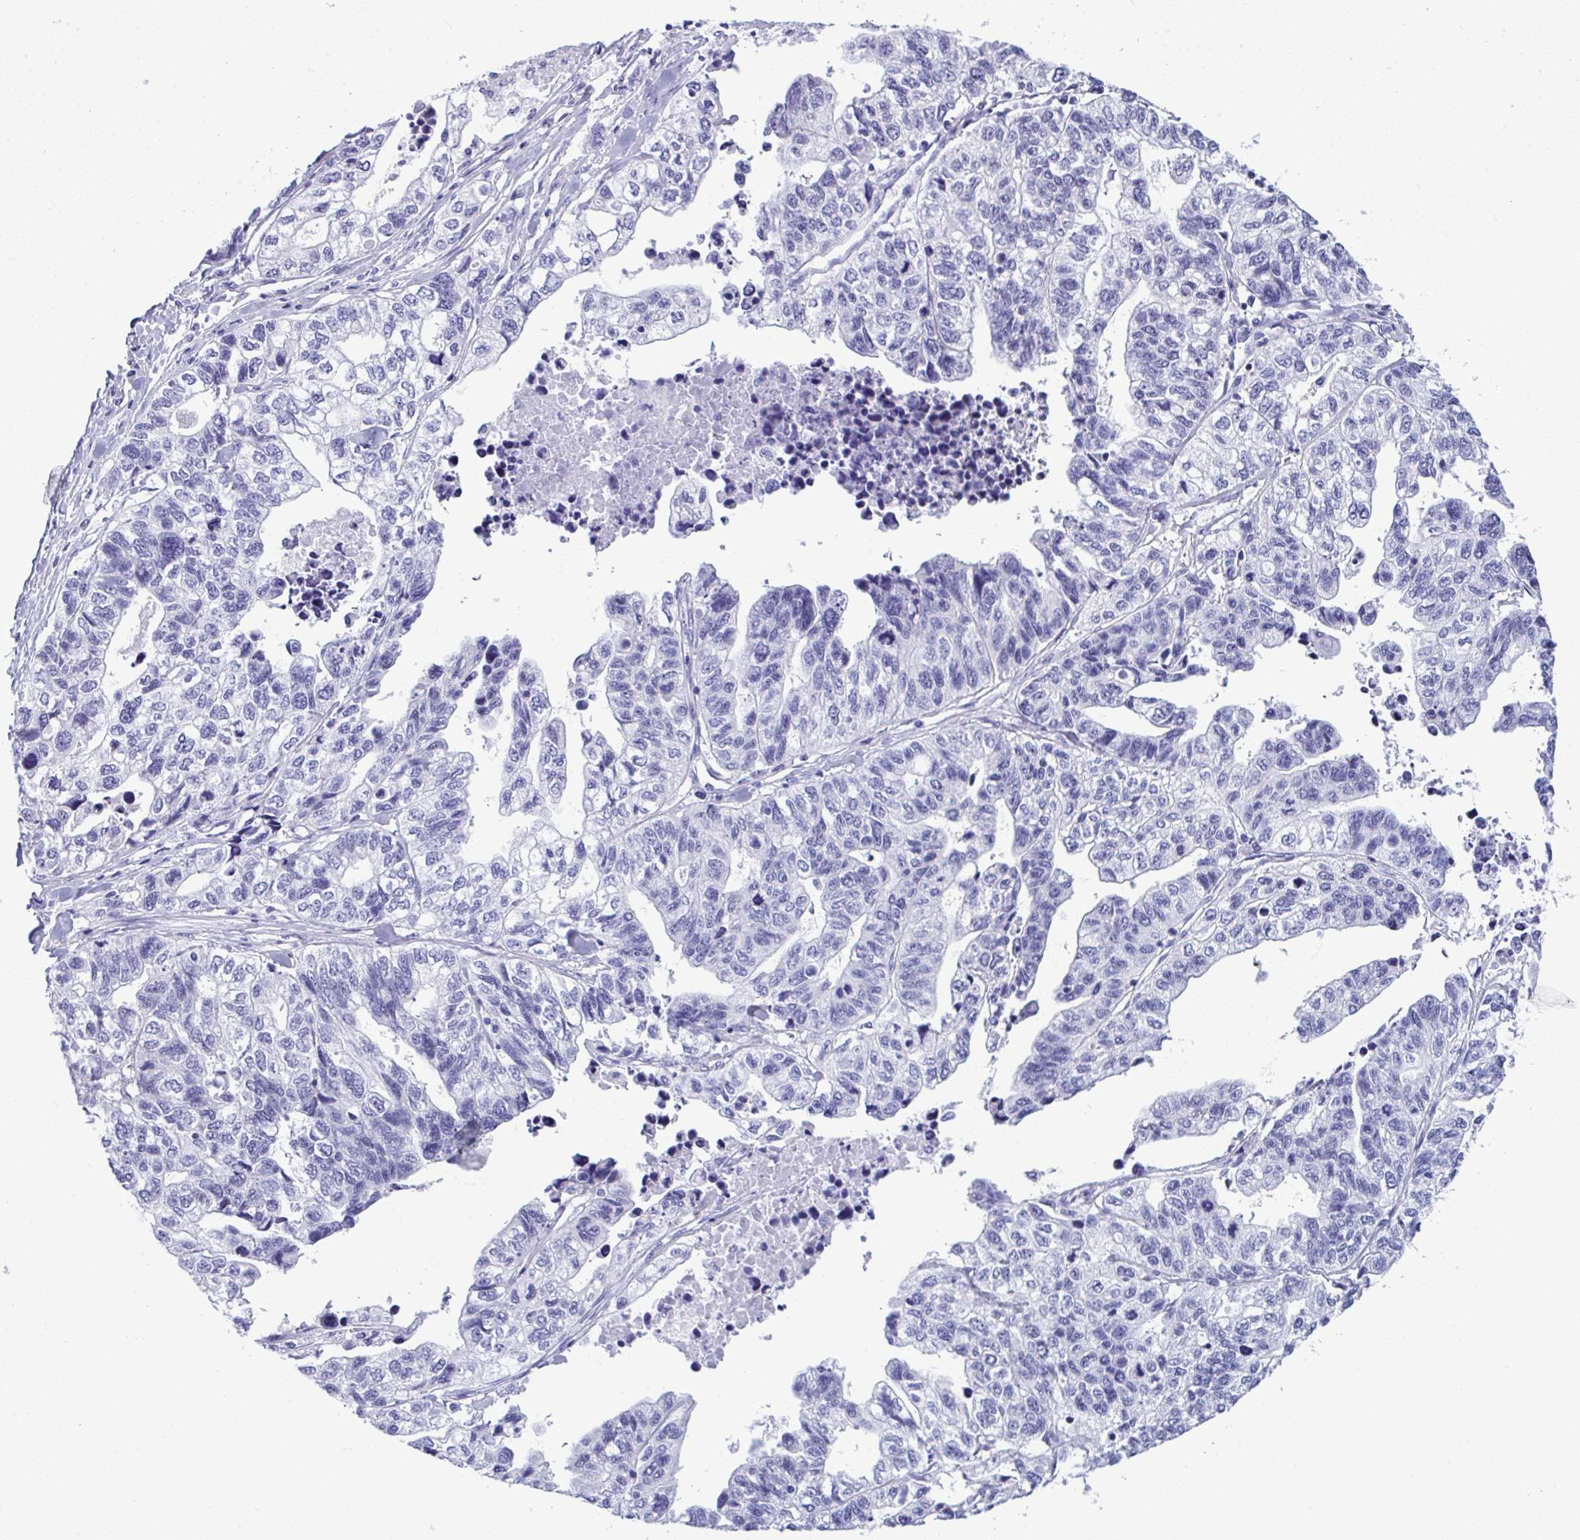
{"staining": {"intensity": "negative", "quantity": "none", "location": "none"}, "tissue": "stomach cancer", "cell_type": "Tumor cells", "image_type": "cancer", "snomed": [{"axis": "morphology", "description": "Adenocarcinoma, NOS"}, {"axis": "topography", "description": "Stomach, upper"}], "caption": "An IHC image of adenocarcinoma (stomach) is shown. There is no staining in tumor cells of adenocarcinoma (stomach).", "gene": "YBX2", "patient": {"sex": "female", "age": 67}}